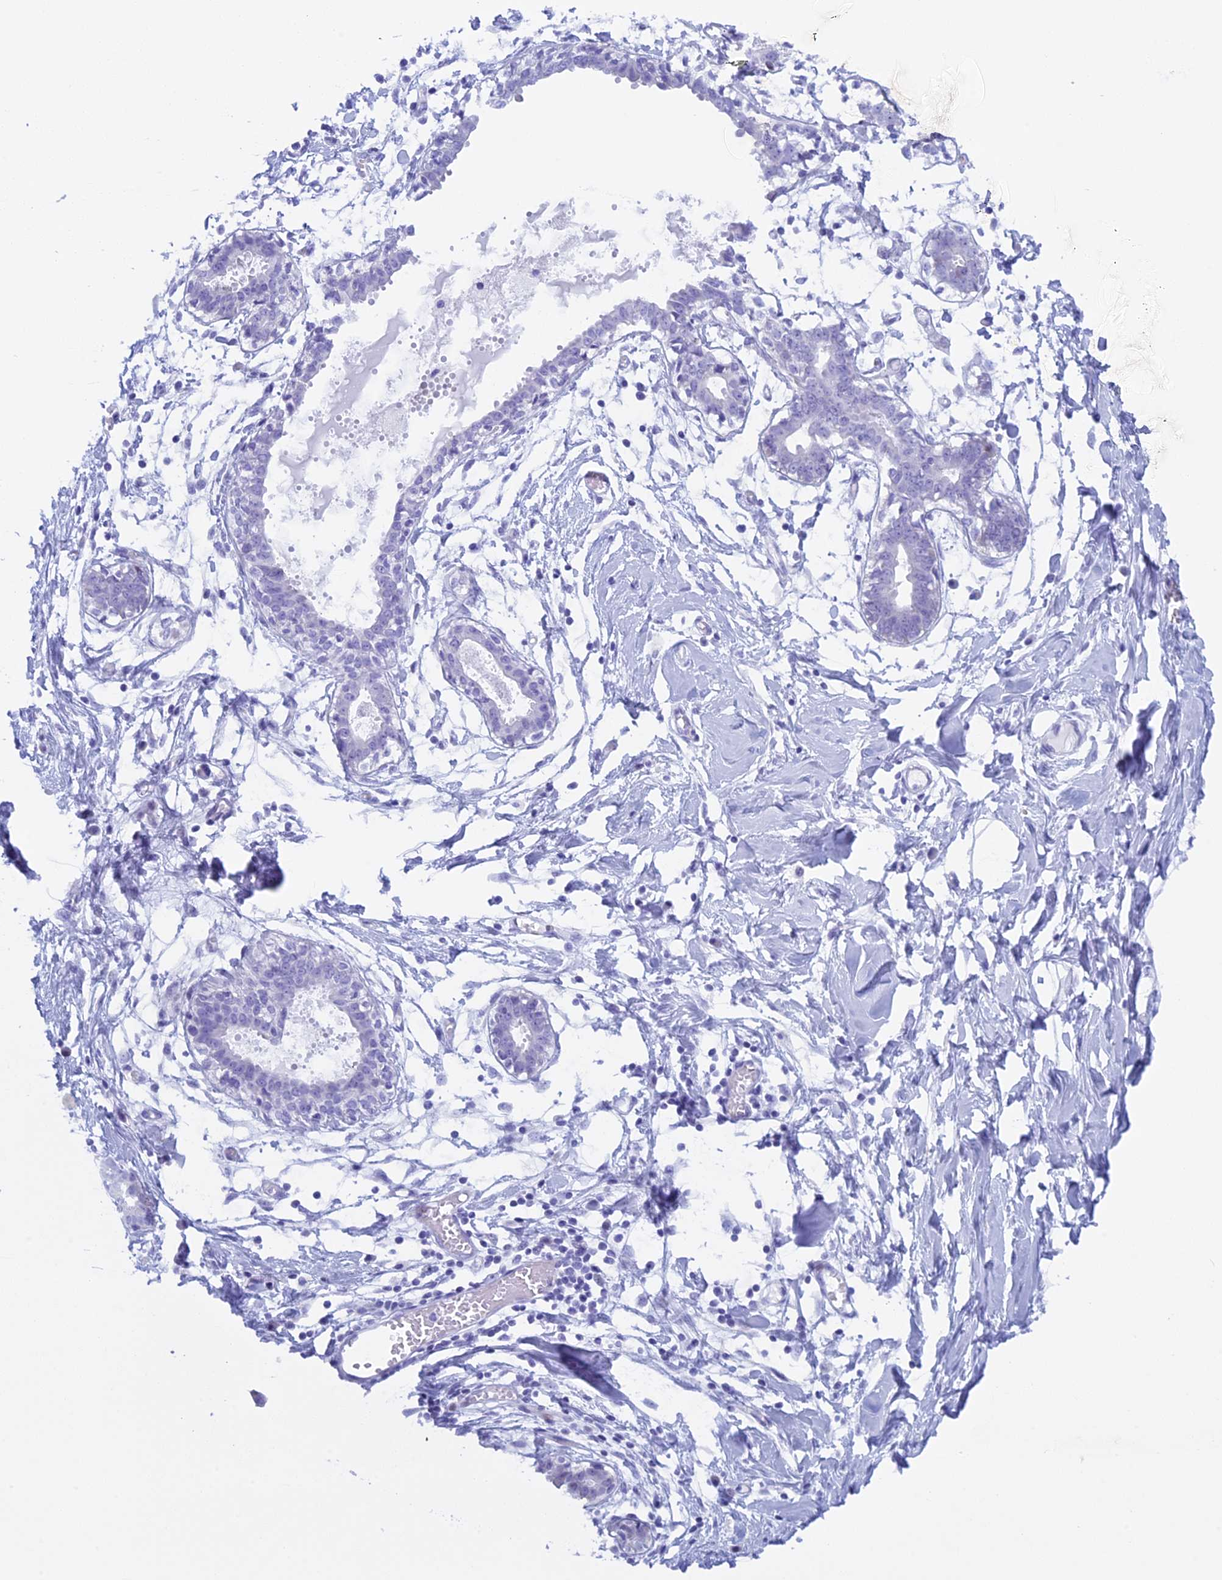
{"staining": {"intensity": "negative", "quantity": "none", "location": "none"}, "tissue": "breast", "cell_type": "Adipocytes", "image_type": "normal", "snomed": [{"axis": "morphology", "description": "Normal tissue, NOS"}, {"axis": "topography", "description": "Breast"}], "caption": "The histopathology image displays no staining of adipocytes in benign breast. (DAB immunohistochemistry visualized using brightfield microscopy, high magnification).", "gene": "KCTD21", "patient": {"sex": "female", "age": 27}}